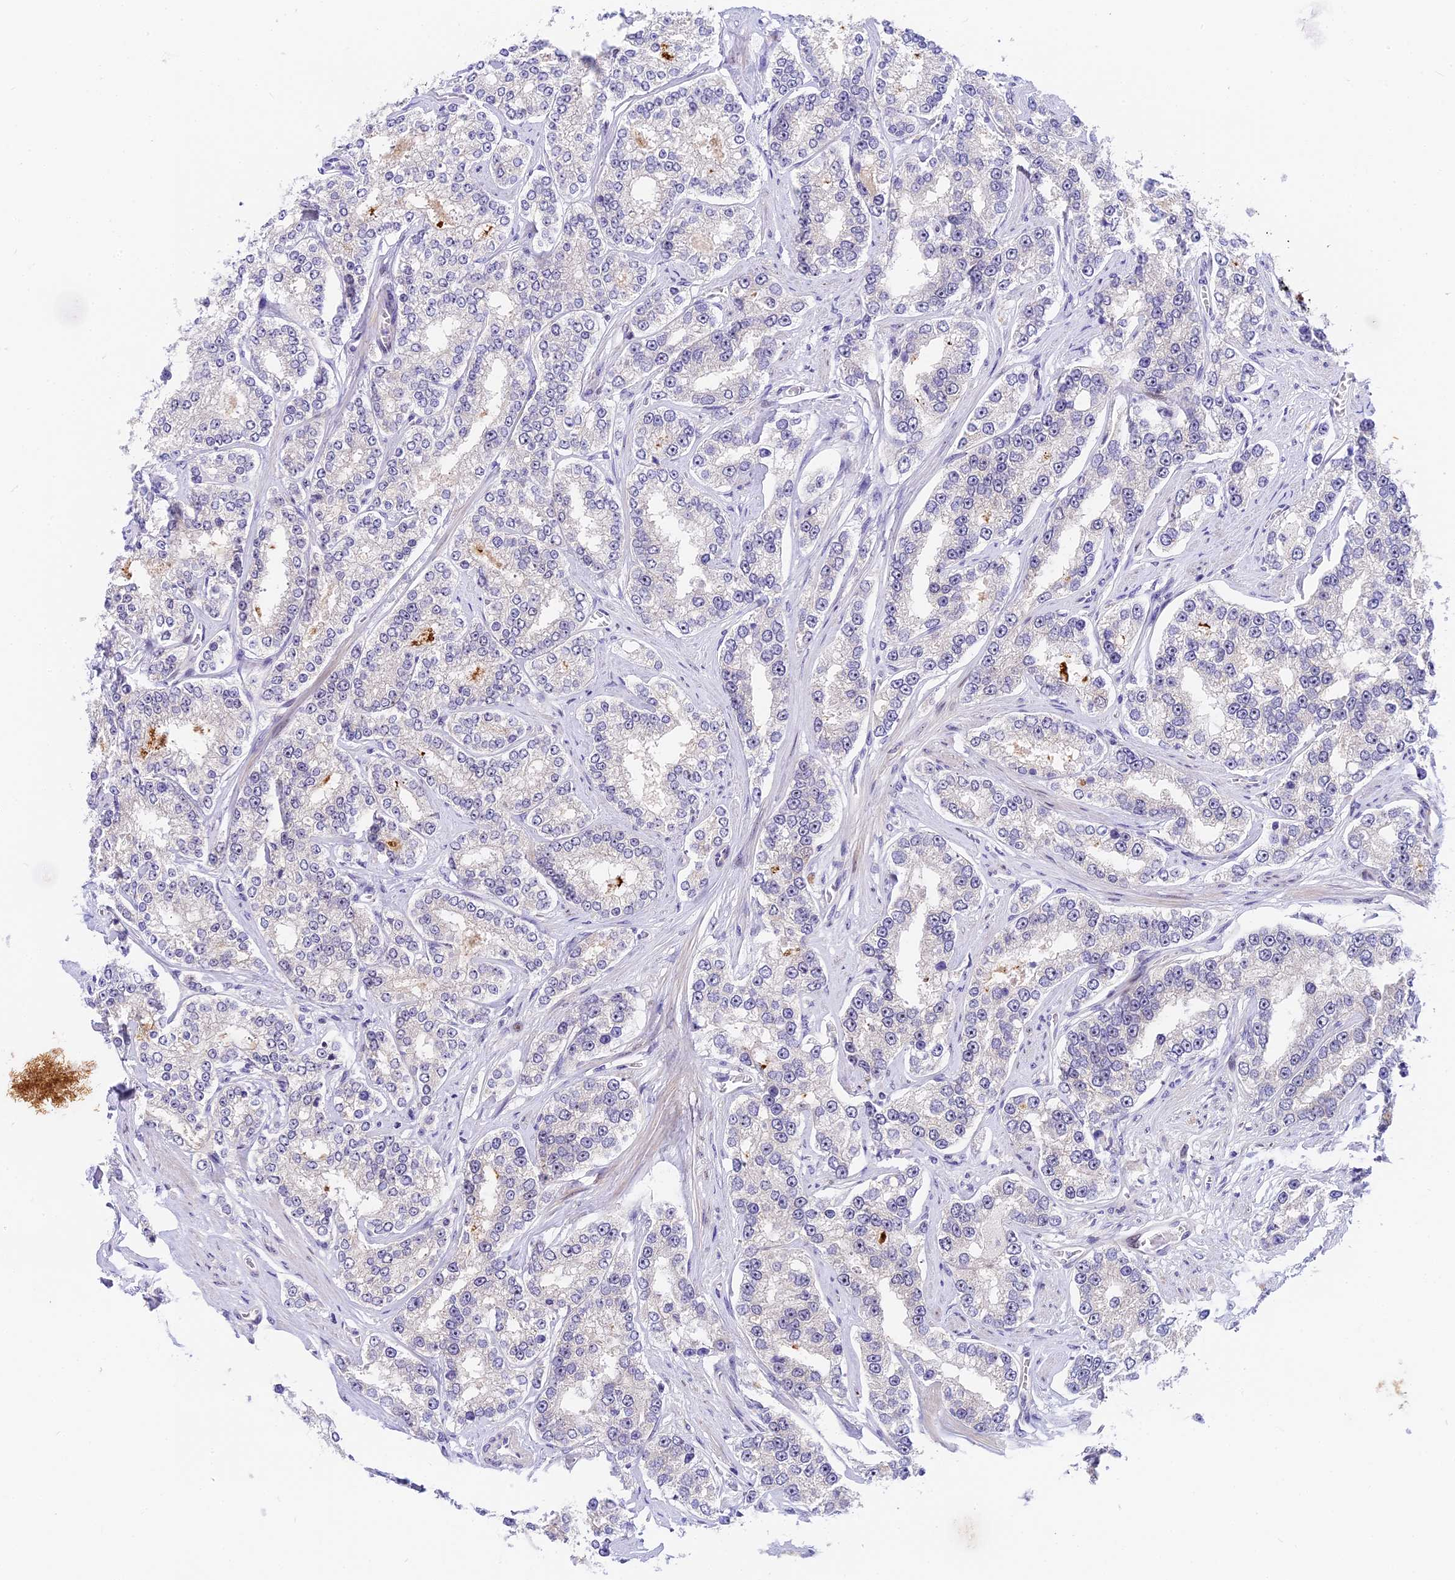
{"staining": {"intensity": "negative", "quantity": "none", "location": "none"}, "tissue": "prostate cancer", "cell_type": "Tumor cells", "image_type": "cancer", "snomed": [{"axis": "morphology", "description": "Normal tissue, NOS"}, {"axis": "morphology", "description": "Adenocarcinoma, High grade"}, {"axis": "topography", "description": "Prostate"}], "caption": "Tumor cells are negative for brown protein staining in adenocarcinoma (high-grade) (prostate). Nuclei are stained in blue.", "gene": "MIDN", "patient": {"sex": "male", "age": 83}}